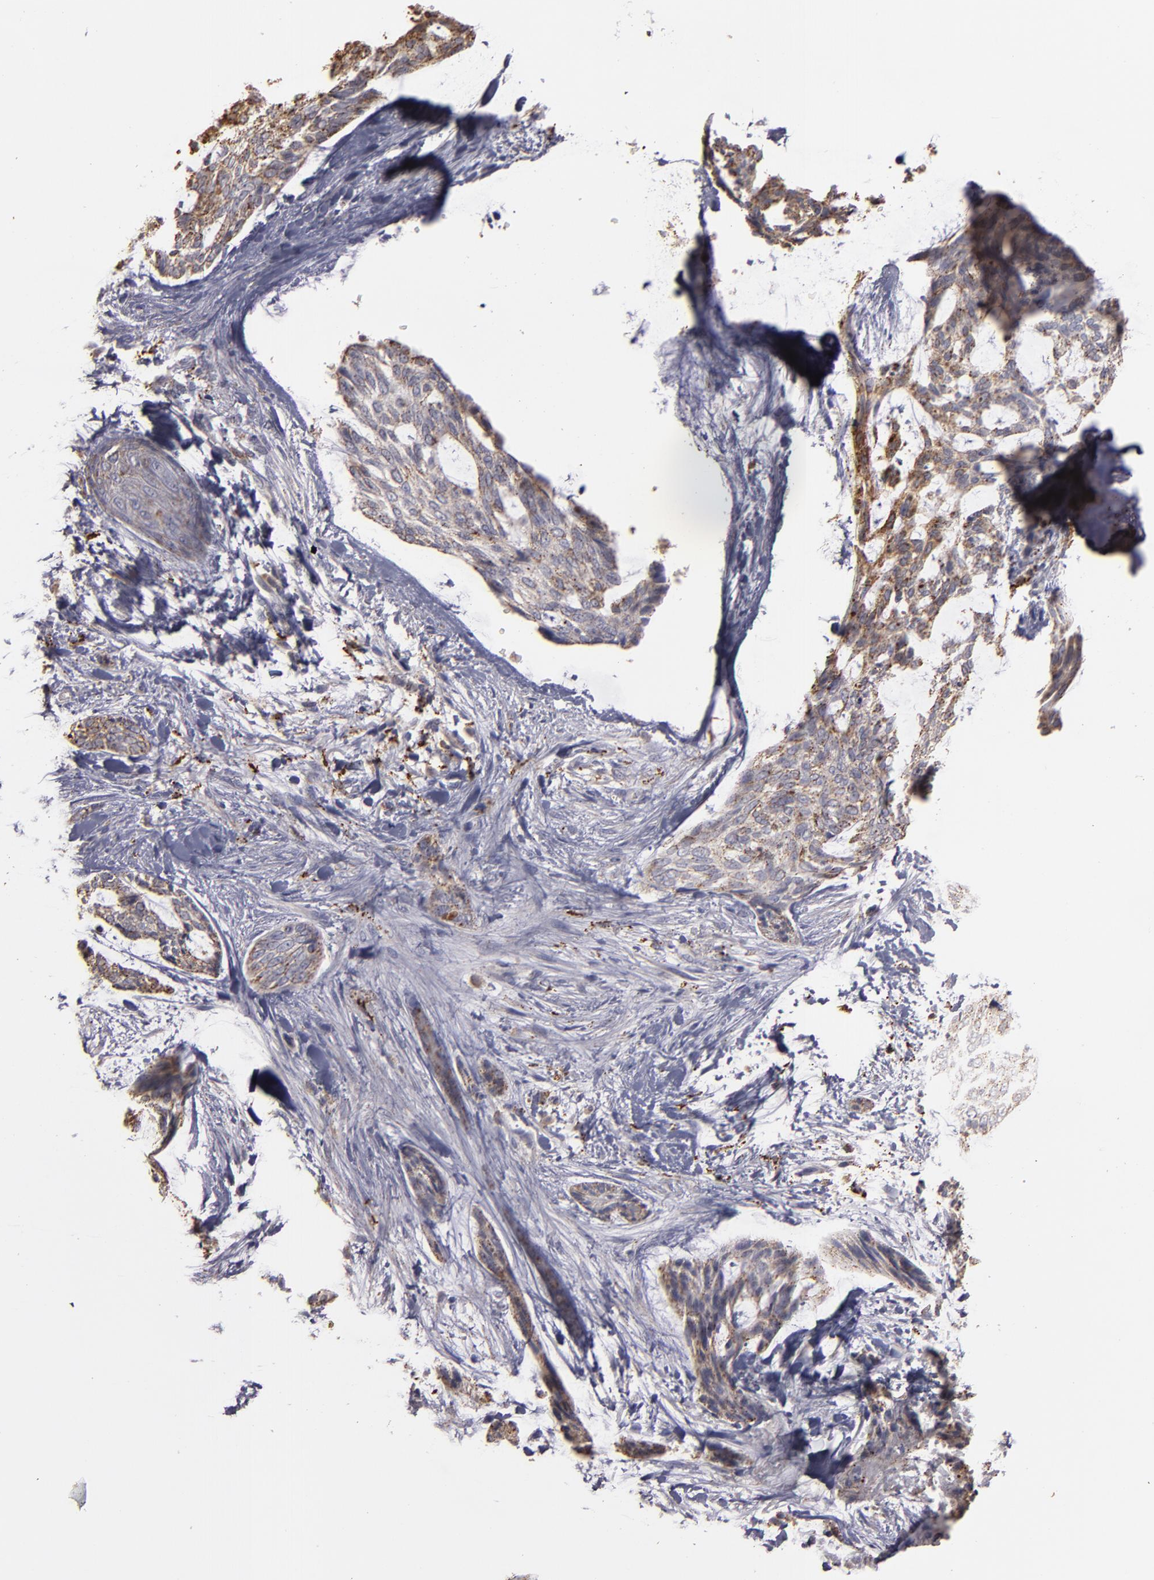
{"staining": {"intensity": "weak", "quantity": ">75%", "location": "cytoplasmic/membranous"}, "tissue": "skin cancer", "cell_type": "Tumor cells", "image_type": "cancer", "snomed": [{"axis": "morphology", "description": "Normal tissue, NOS"}, {"axis": "morphology", "description": "Basal cell carcinoma"}, {"axis": "topography", "description": "Skin"}], "caption": "Immunohistochemistry (IHC) of human skin cancer demonstrates low levels of weak cytoplasmic/membranous expression in about >75% of tumor cells. The staining was performed using DAB to visualize the protein expression in brown, while the nuclei were stained in blue with hematoxylin (Magnification: 20x).", "gene": "TRAF1", "patient": {"sex": "female", "age": 71}}